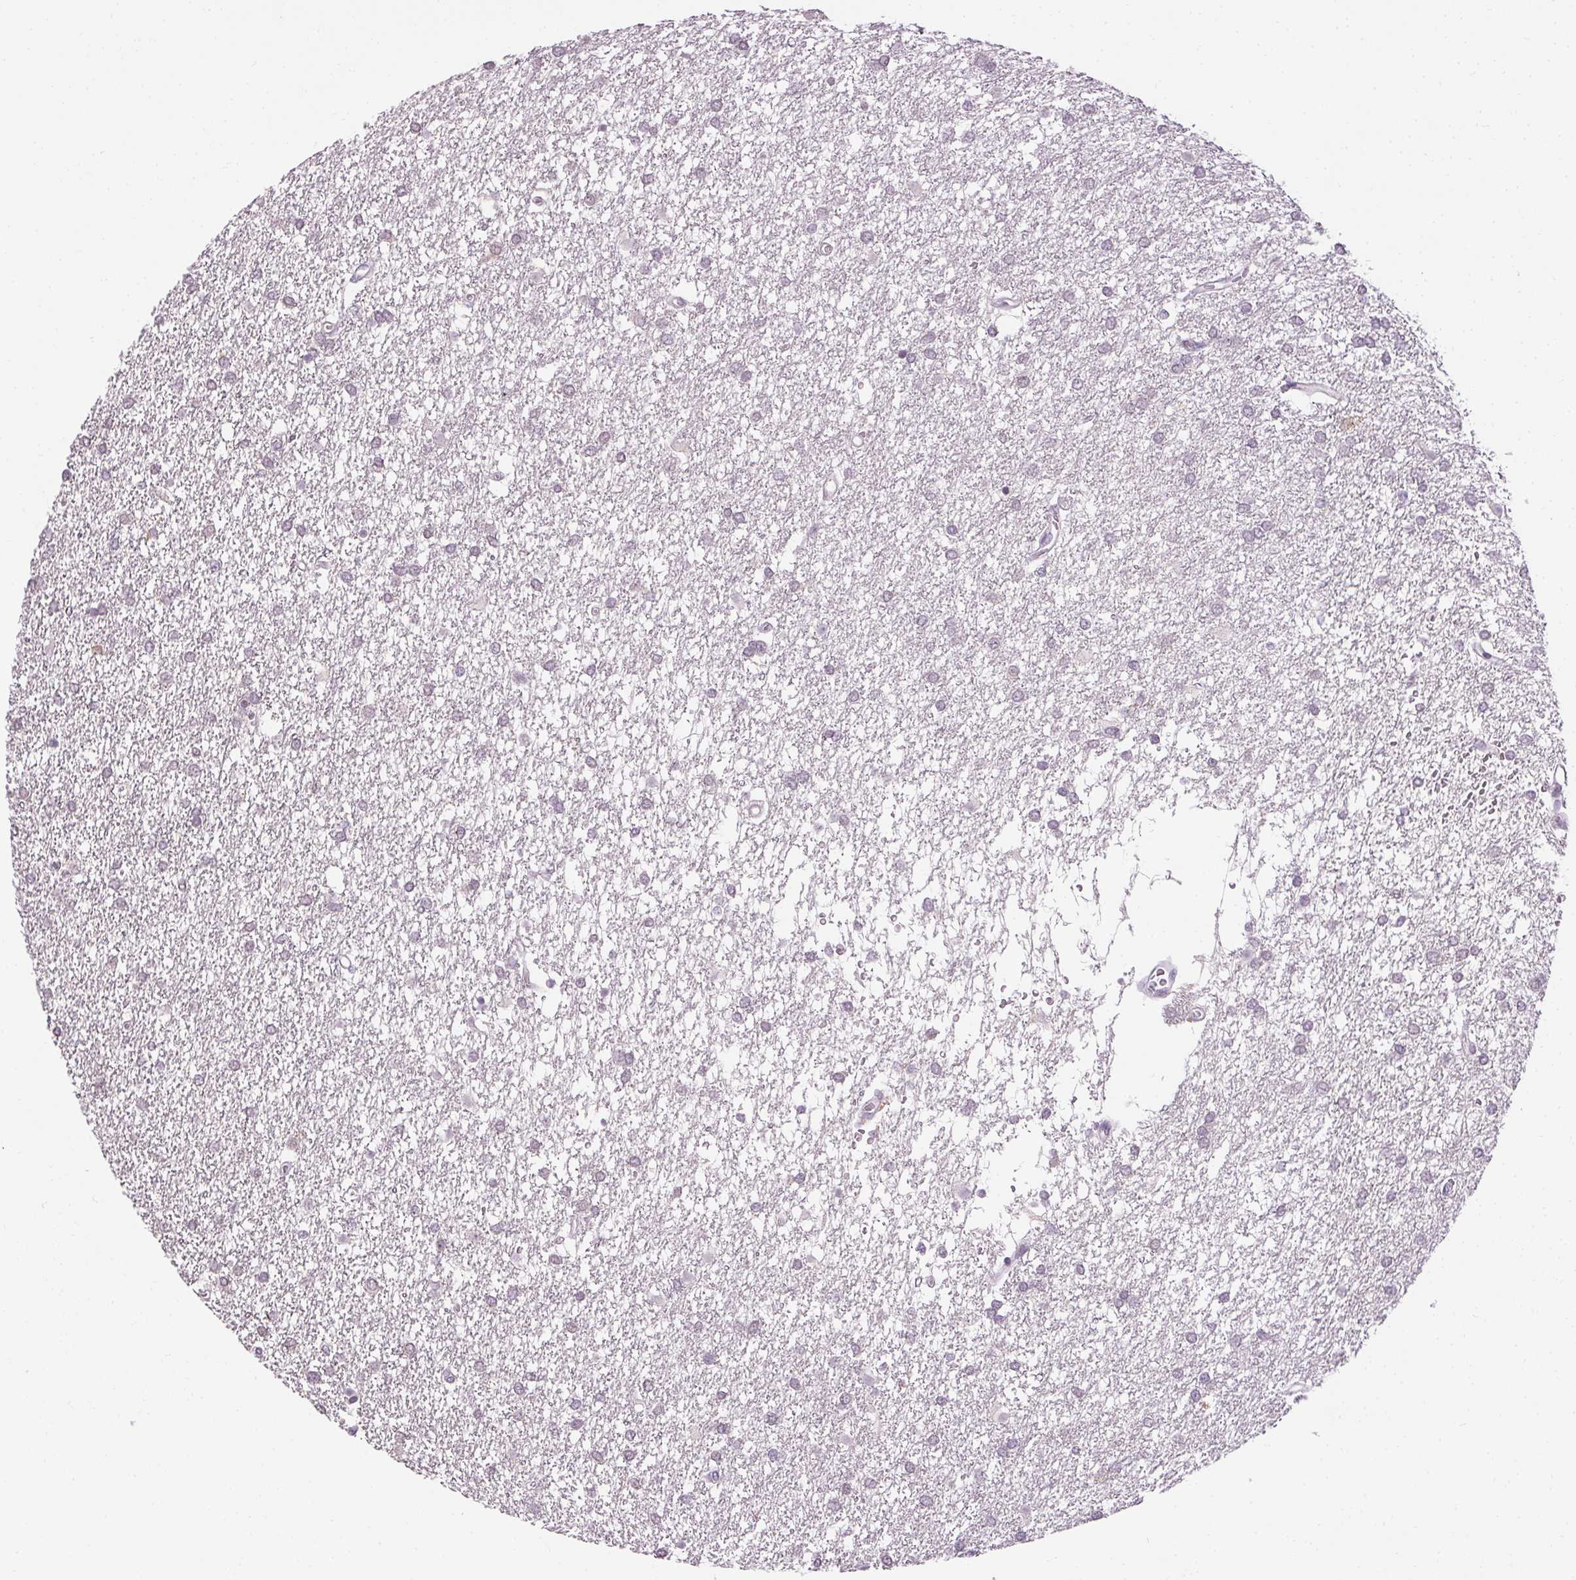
{"staining": {"intensity": "negative", "quantity": "none", "location": "none"}, "tissue": "glioma", "cell_type": "Tumor cells", "image_type": "cancer", "snomed": [{"axis": "morphology", "description": "Glioma, malignant, High grade"}, {"axis": "topography", "description": "Brain"}], "caption": "Glioma was stained to show a protein in brown. There is no significant expression in tumor cells.", "gene": "FAM168A", "patient": {"sex": "female", "age": 61}}